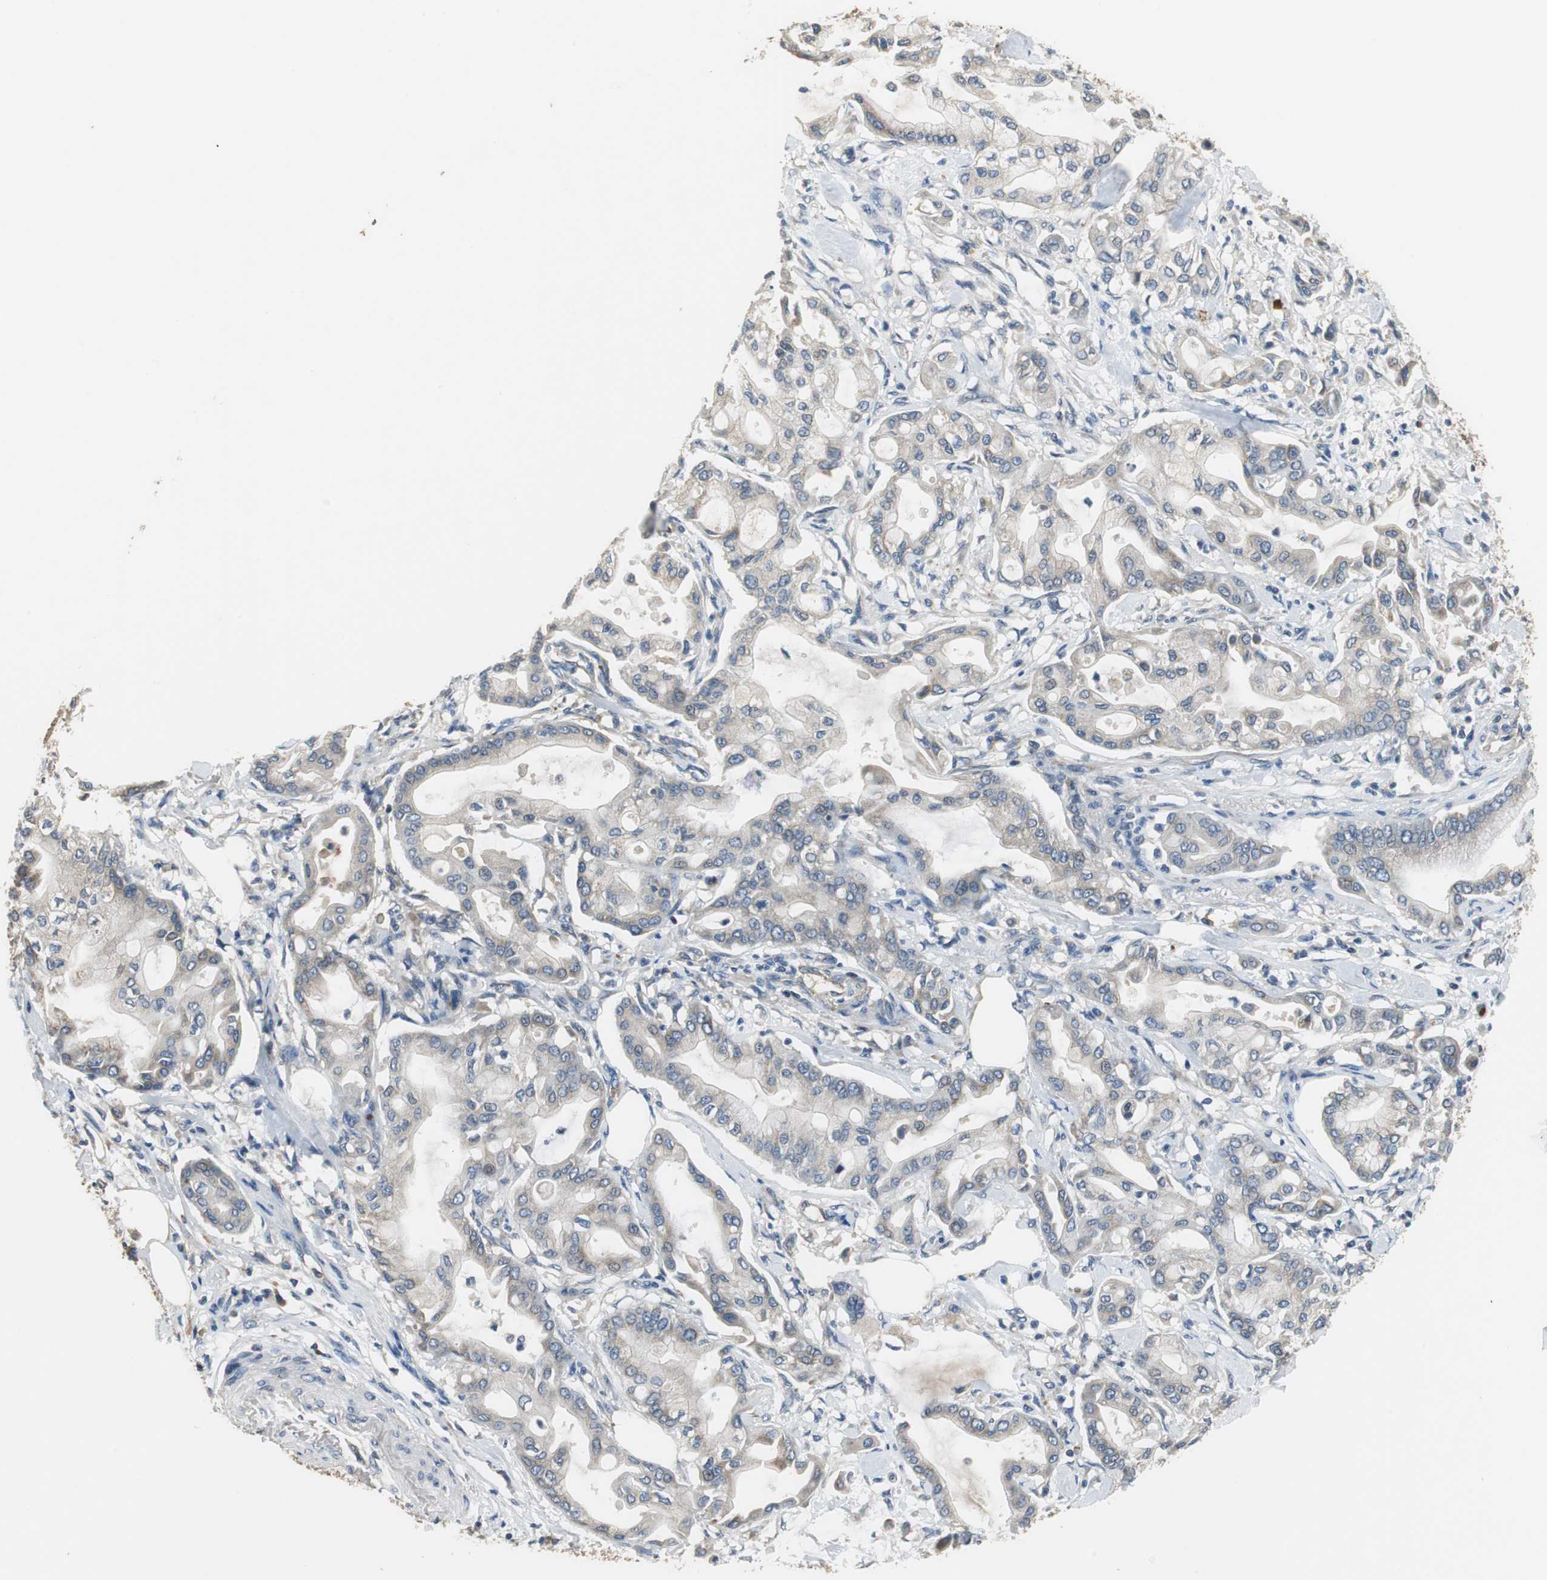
{"staining": {"intensity": "negative", "quantity": "none", "location": "none"}, "tissue": "pancreatic cancer", "cell_type": "Tumor cells", "image_type": "cancer", "snomed": [{"axis": "morphology", "description": "Adenocarcinoma, NOS"}, {"axis": "morphology", "description": "Adenocarcinoma, metastatic, NOS"}, {"axis": "topography", "description": "Lymph node"}, {"axis": "topography", "description": "Pancreas"}, {"axis": "topography", "description": "Duodenum"}], "caption": "High magnification brightfield microscopy of pancreatic cancer stained with DAB (3,3'-diaminobenzidine) (brown) and counterstained with hematoxylin (blue): tumor cells show no significant expression.", "gene": "MTIF2", "patient": {"sex": "female", "age": 64}}